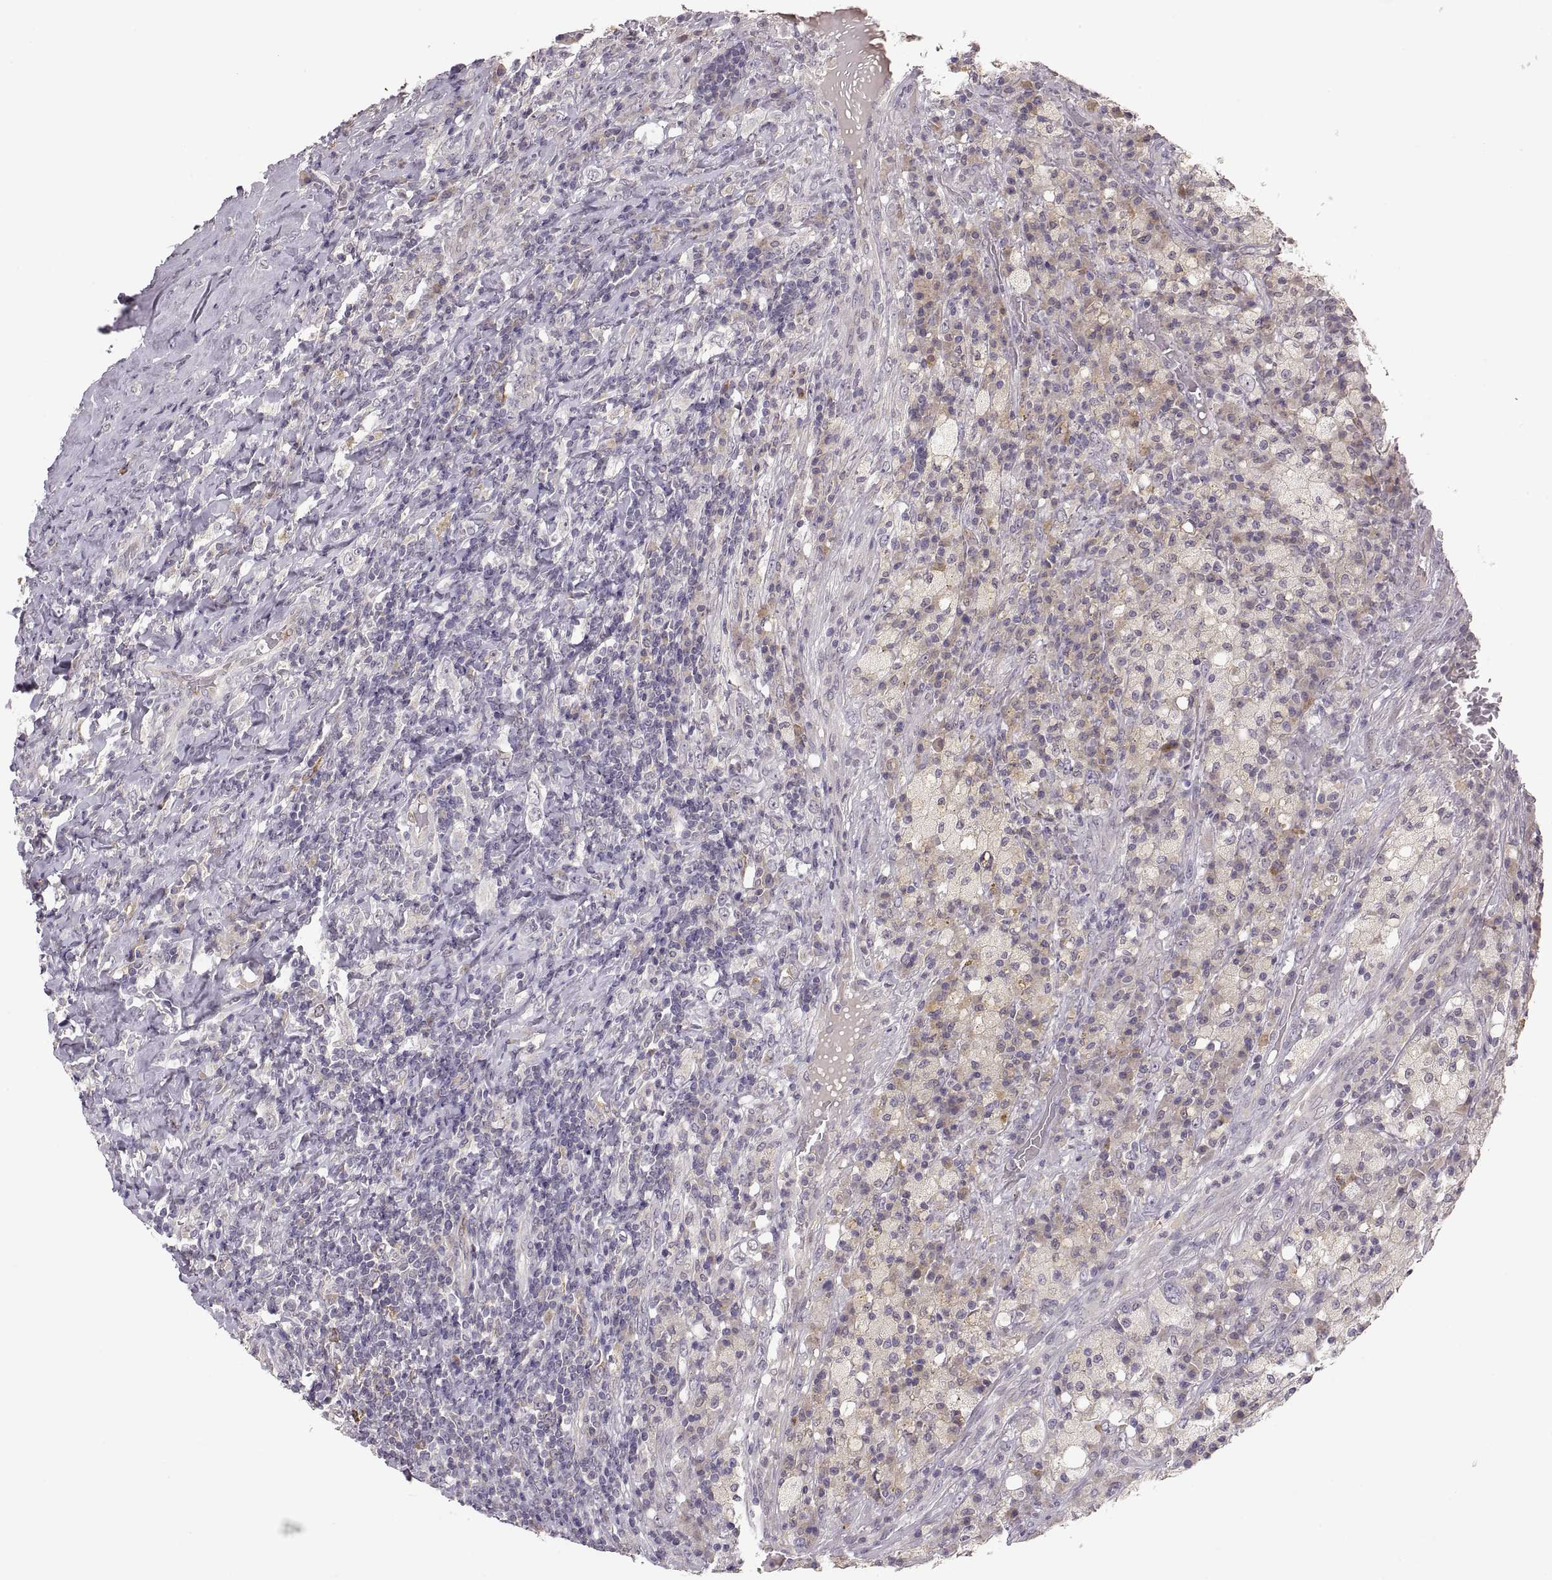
{"staining": {"intensity": "weak", "quantity": ">75%", "location": "cytoplasmic/membranous"}, "tissue": "testis cancer", "cell_type": "Tumor cells", "image_type": "cancer", "snomed": [{"axis": "morphology", "description": "Necrosis, NOS"}, {"axis": "morphology", "description": "Carcinoma, Embryonal, NOS"}, {"axis": "topography", "description": "Testis"}], "caption": "Testis cancer (embryonal carcinoma) tissue exhibits weak cytoplasmic/membranous positivity in about >75% of tumor cells, visualized by immunohistochemistry.", "gene": "HMGCR", "patient": {"sex": "male", "age": 19}}